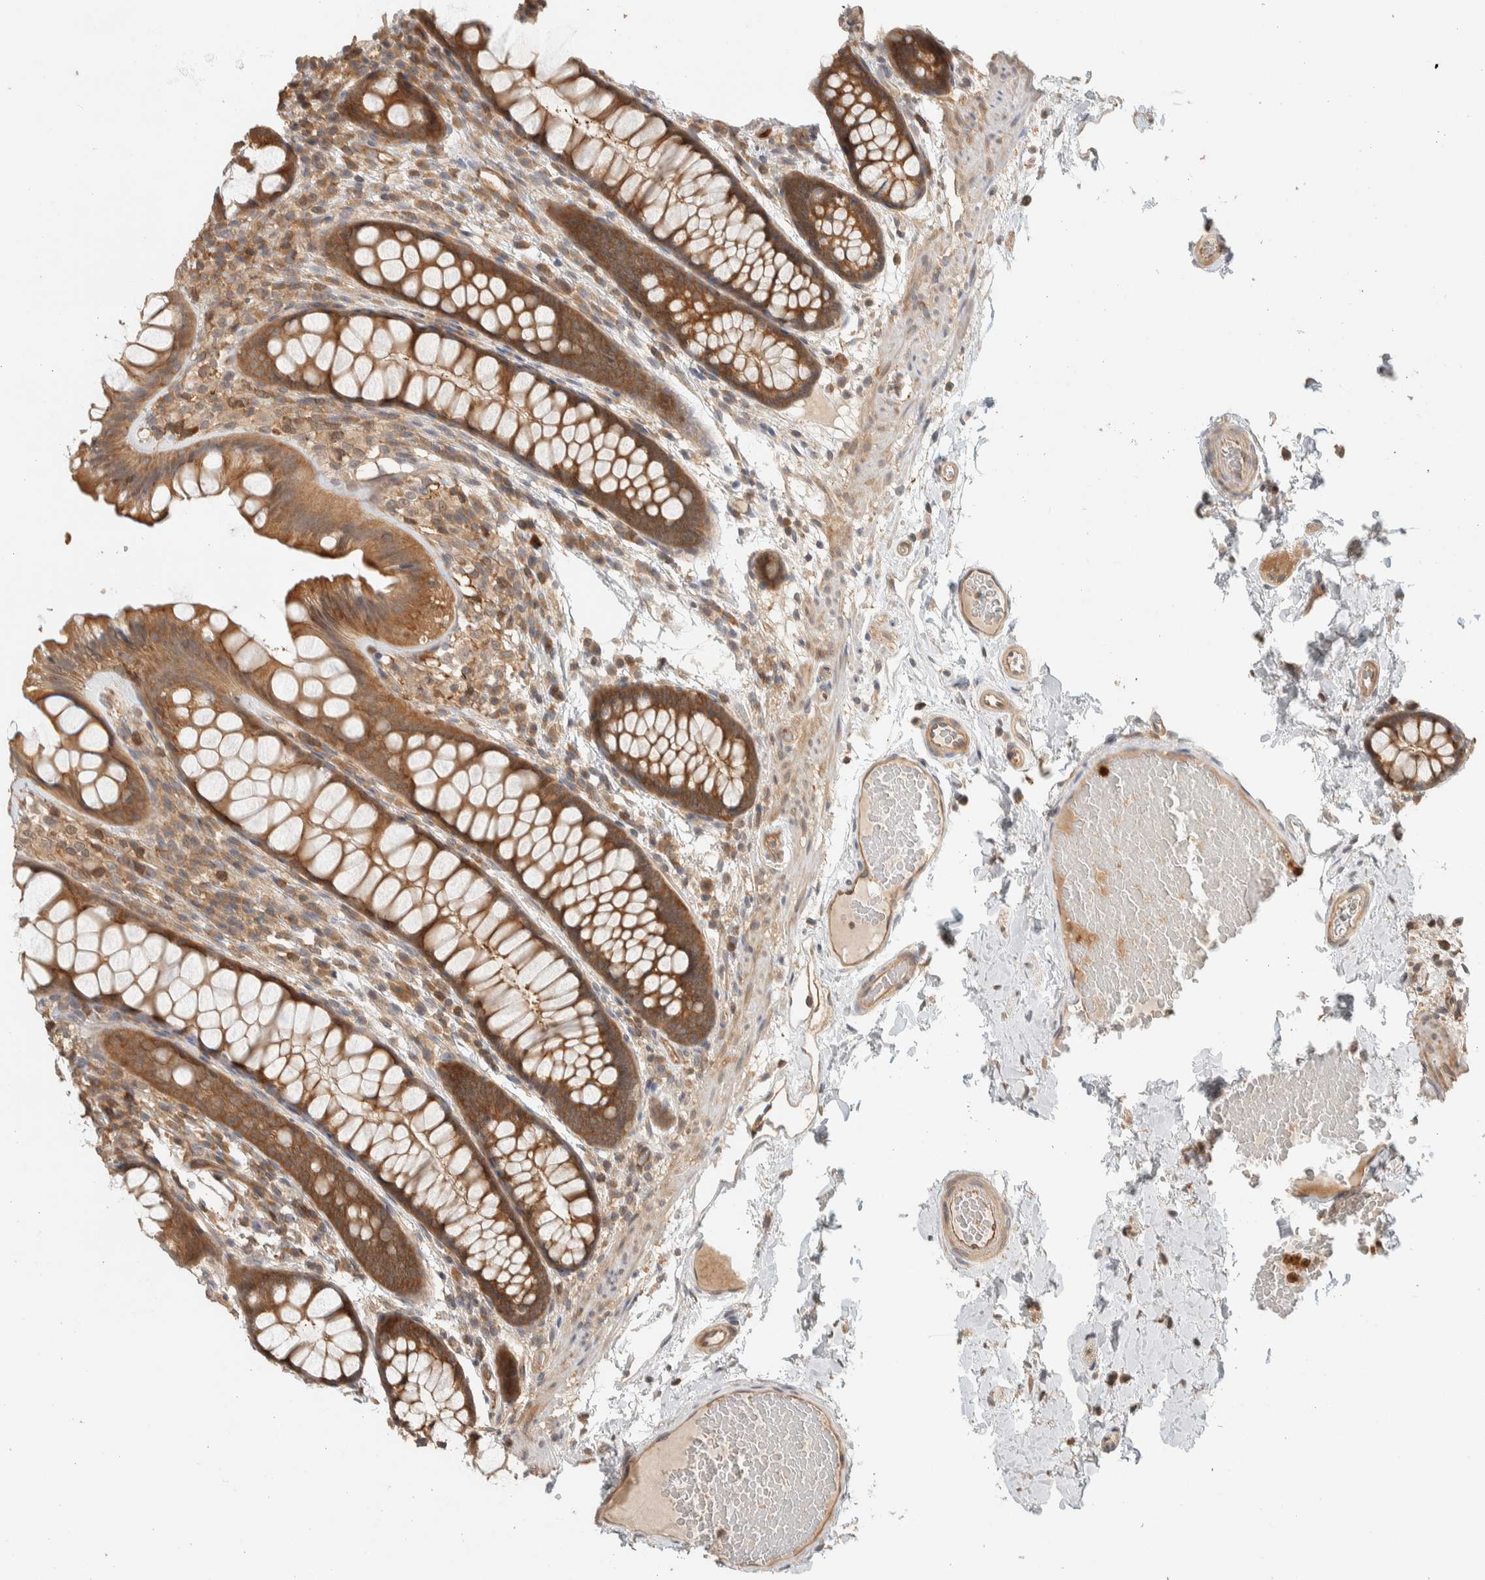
{"staining": {"intensity": "weak", "quantity": ">75%", "location": "cytoplasmic/membranous"}, "tissue": "colon", "cell_type": "Endothelial cells", "image_type": "normal", "snomed": [{"axis": "morphology", "description": "Normal tissue, NOS"}, {"axis": "topography", "description": "Colon"}], "caption": "Immunohistochemistry (IHC) of normal human colon demonstrates low levels of weak cytoplasmic/membranous expression in approximately >75% of endothelial cells. (Brightfield microscopy of DAB IHC at high magnification).", "gene": "ADSS2", "patient": {"sex": "female", "age": 56}}